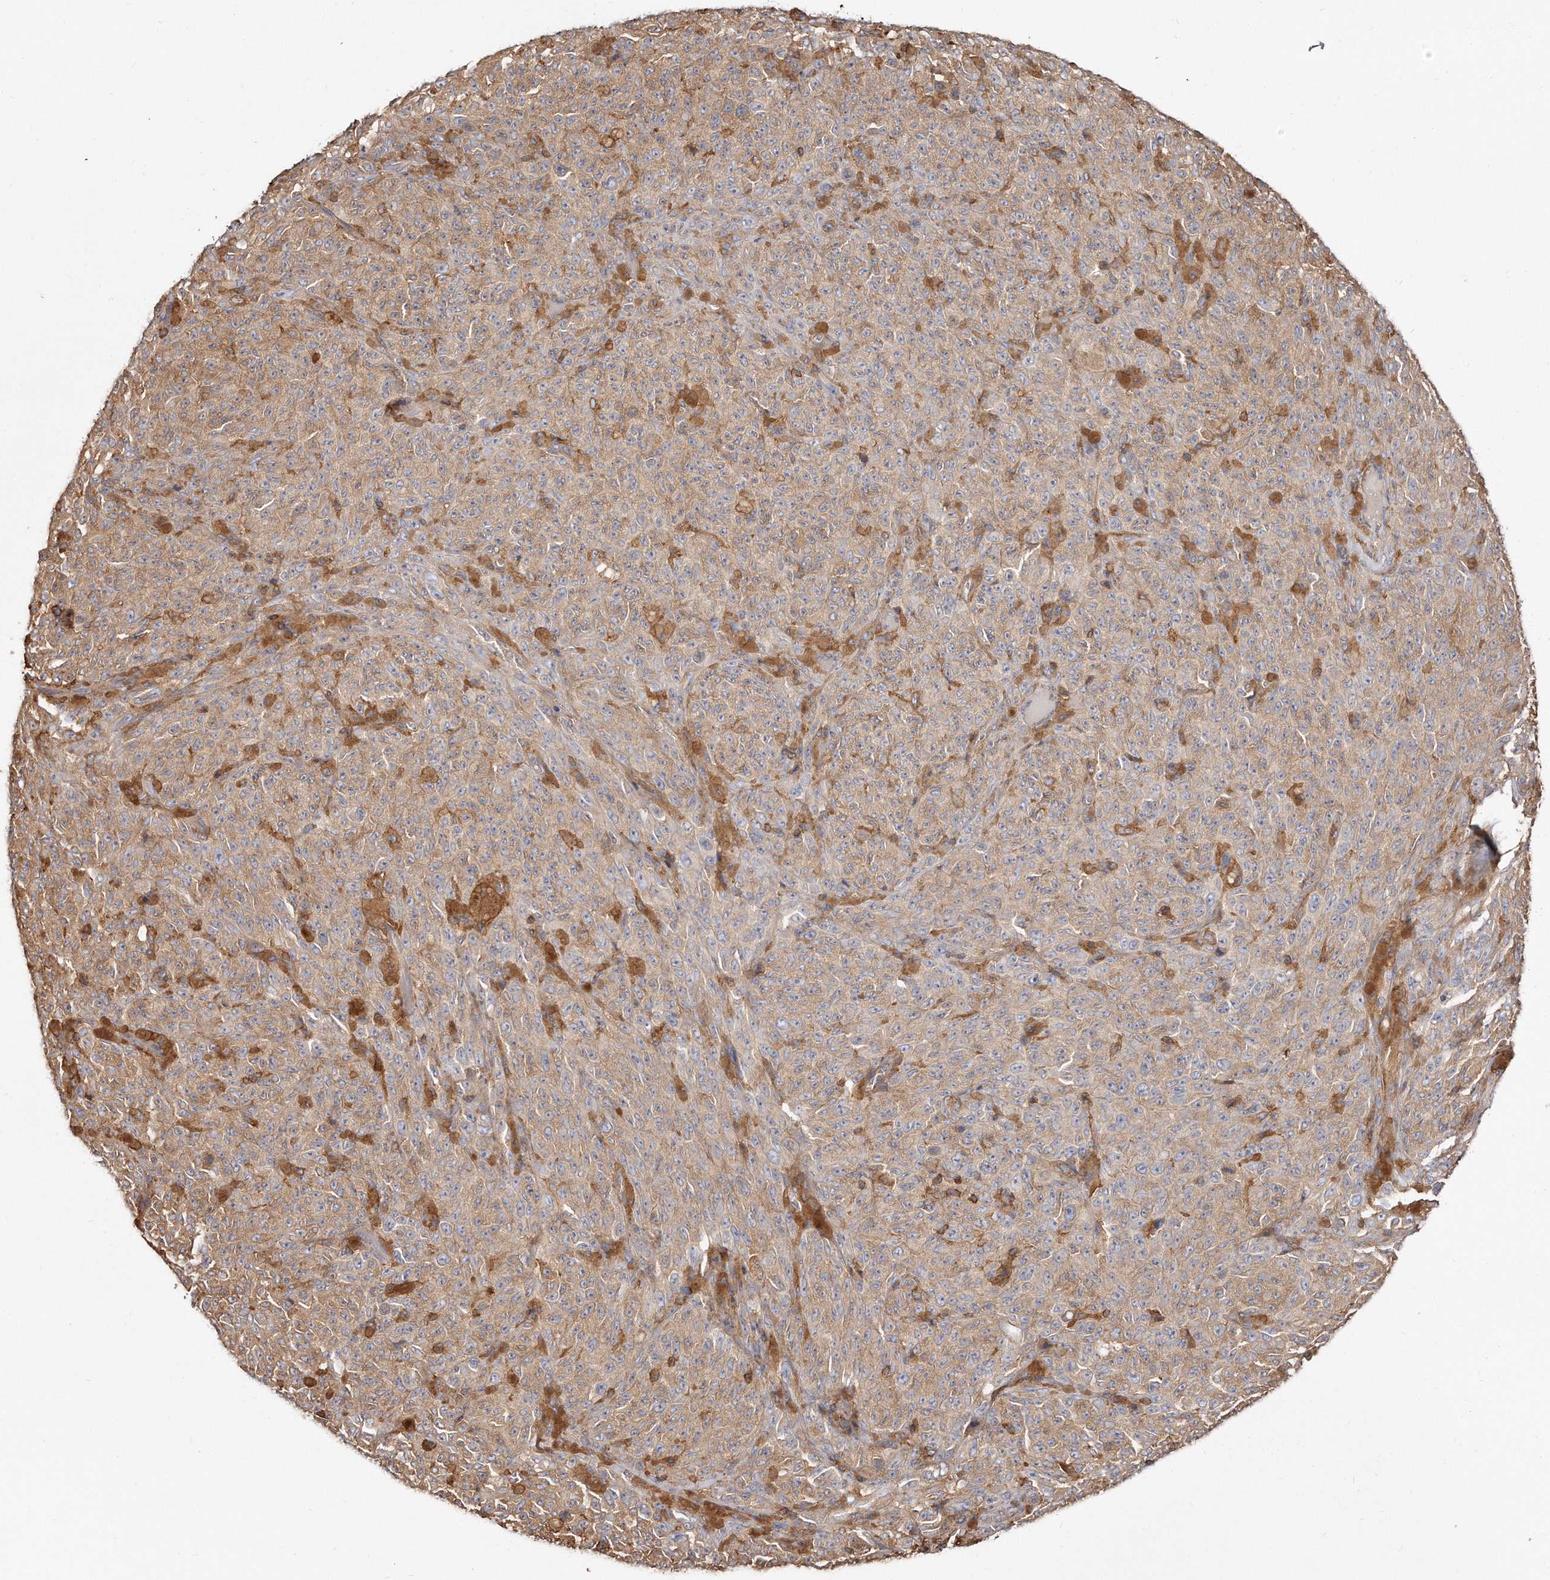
{"staining": {"intensity": "weak", "quantity": ">75%", "location": "cytoplasmic/membranous"}, "tissue": "melanoma", "cell_type": "Tumor cells", "image_type": "cancer", "snomed": [{"axis": "morphology", "description": "Malignant melanoma, NOS"}, {"axis": "topography", "description": "Skin"}], "caption": "Human melanoma stained with a protein marker reveals weak staining in tumor cells.", "gene": "CAP1", "patient": {"sex": "female", "age": 82}}